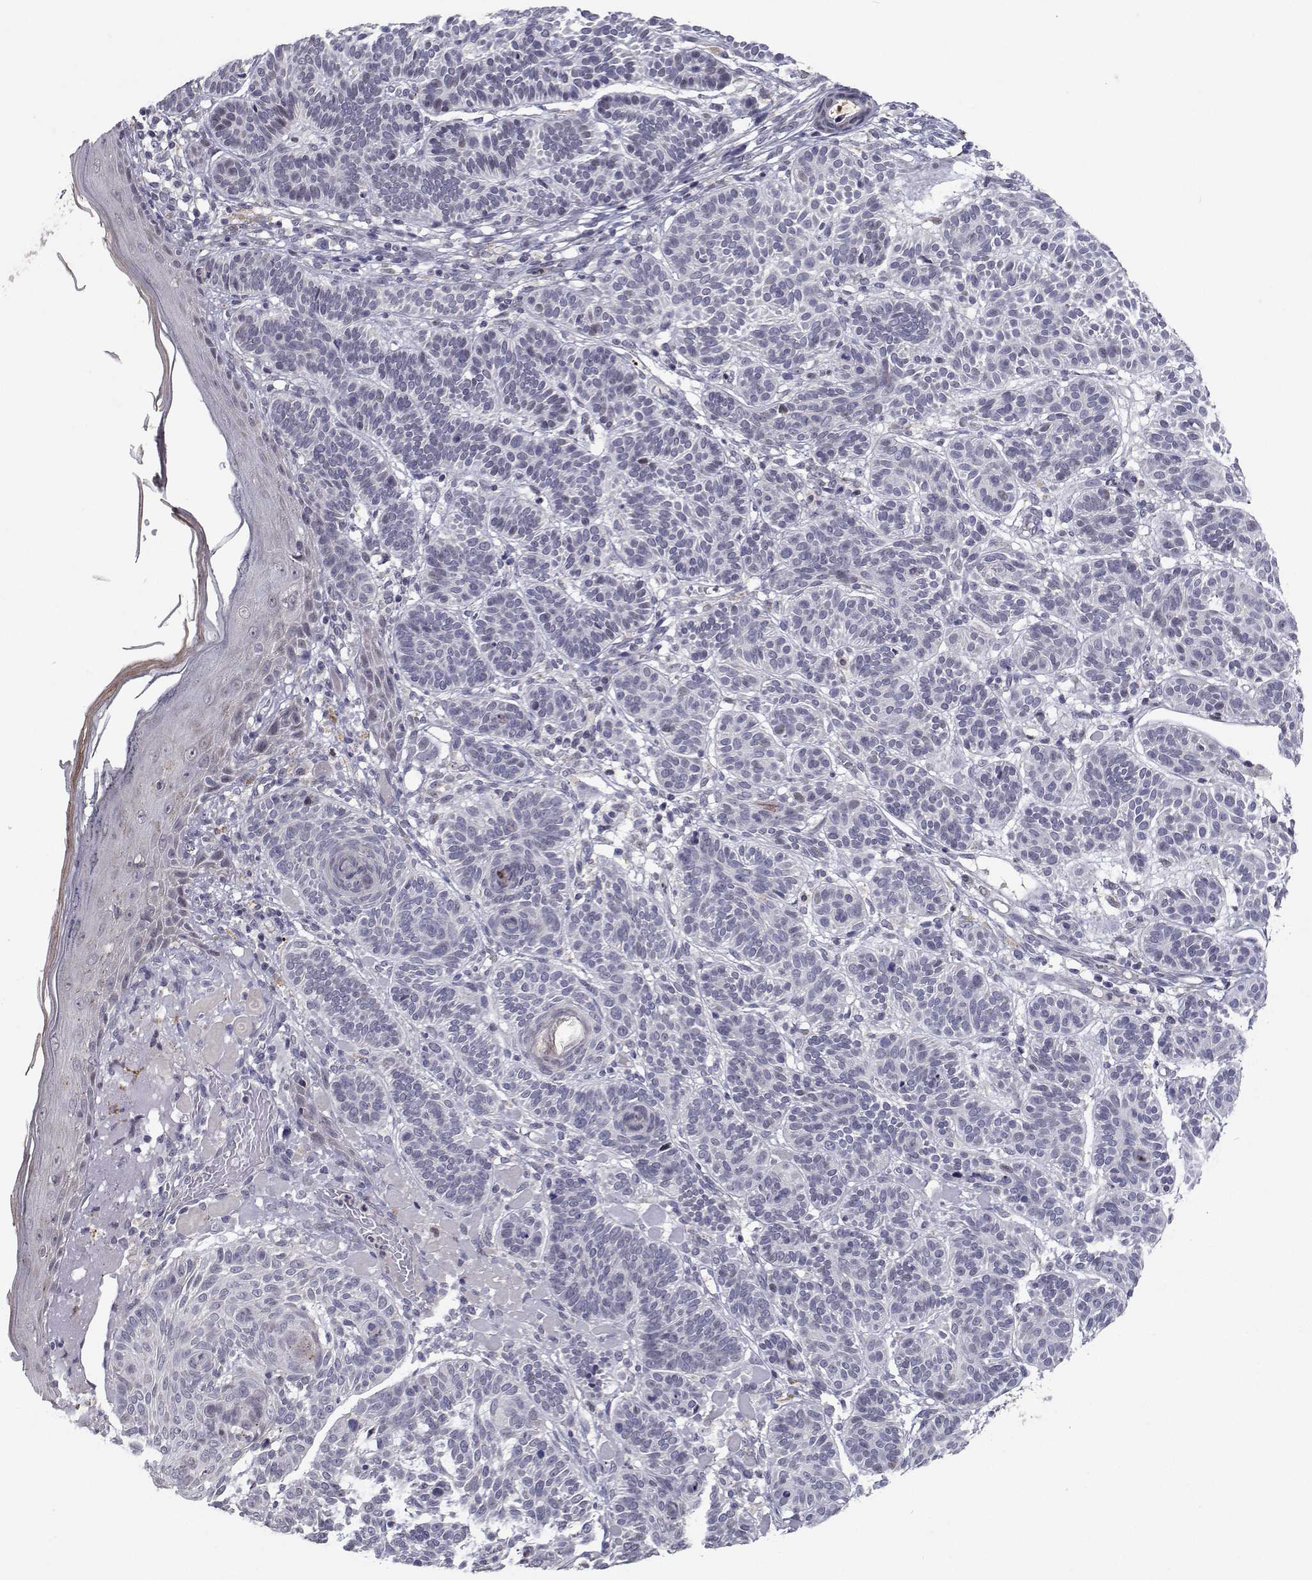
{"staining": {"intensity": "negative", "quantity": "none", "location": "none"}, "tissue": "skin cancer", "cell_type": "Tumor cells", "image_type": "cancer", "snomed": [{"axis": "morphology", "description": "Basal cell carcinoma"}, {"axis": "topography", "description": "Skin"}], "caption": "There is no significant positivity in tumor cells of skin cancer (basal cell carcinoma). The staining is performed using DAB (3,3'-diaminobenzidine) brown chromogen with nuclei counter-stained in using hematoxylin.", "gene": "RBPJL", "patient": {"sex": "male", "age": 85}}